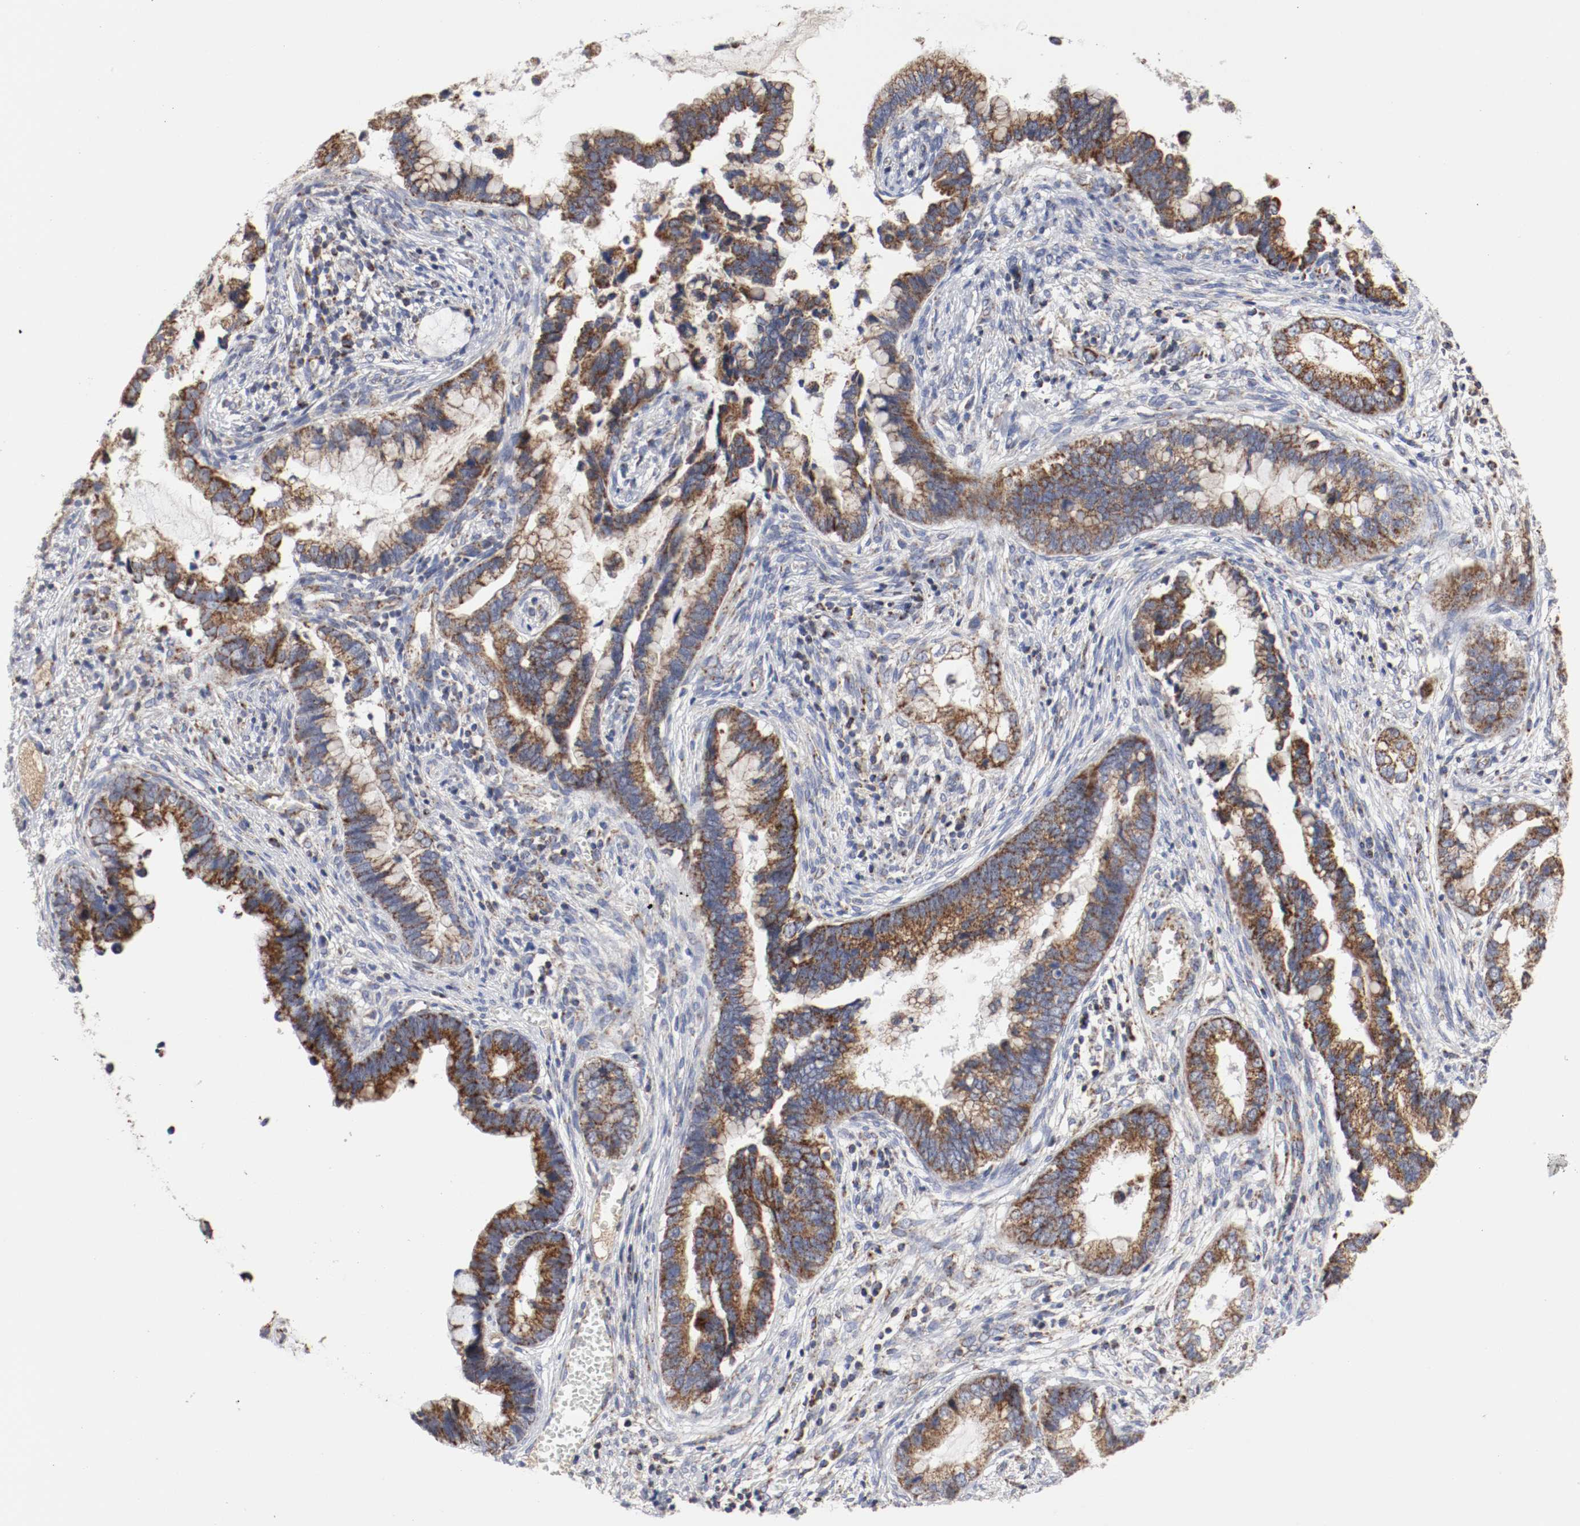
{"staining": {"intensity": "strong", "quantity": ">75%", "location": "cytoplasmic/membranous"}, "tissue": "cervical cancer", "cell_type": "Tumor cells", "image_type": "cancer", "snomed": [{"axis": "morphology", "description": "Adenocarcinoma, NOS"}, {"axis": "topography", "description": "Cervix"}], "caption": "Adenocarcinoma (cervical) was stained to show a protein in brown. There is high levels of strong cytoplasmic/membranous staining in approximately >75% of tumor cells. The staining was performed using DAB to visualize the protein expression in brown, while the nuclei were stained in blue with hematoxylin (Magnification: 20x).", "gene": "AFG3L2", "patient": {"sex": "female", "age": 44}}